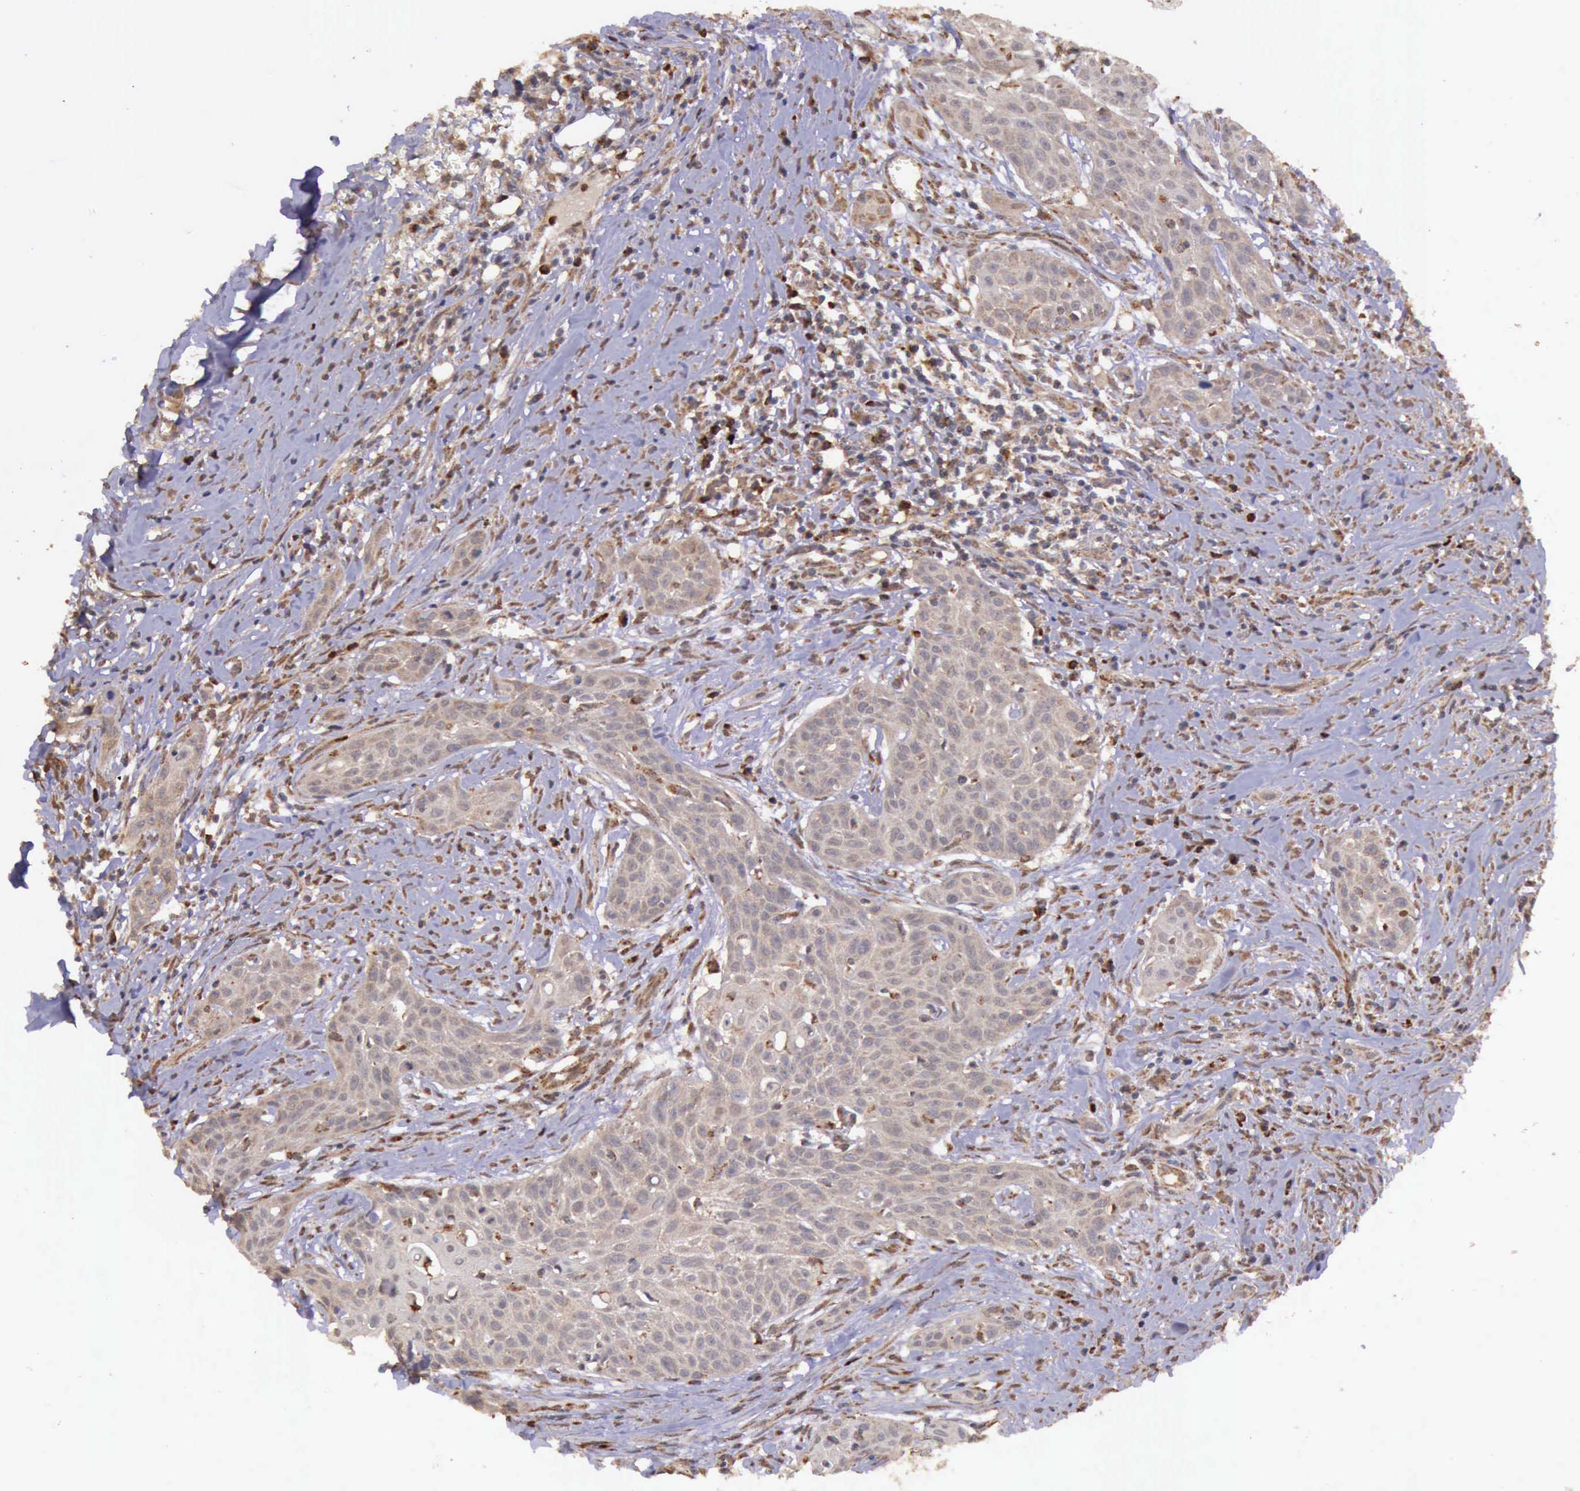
{"staining": {"intensity": "weak", "quantity": ">75%", "location": "cytoplasmic/membranous"}, "tissue": "head and neck cancer", "cell_type": "Tumor cells", "image_type": "cancer", "snomed": [{"axis": "morphology", "description": "Squamous cell carcinoma, NOS"}, {"axis": "morphology", "description": "Squamous cell carcinoma, metastatic, NOS"}, {"axis": "topography", "description": "Lymph node"}, {"axis": "topography", "description": "Salivary gland"}, {"axis": "topography", "description": "Head-Neck"}], "caption": "Head and neck metastatic squamous cell carcinoma stained for a protein (brown) exhibits weak cytoplasmic/membranous positive expression in about >75% of tumor cells.", "gene": "ARMCX3", "patient": {"sex": "female", "age": 74}}